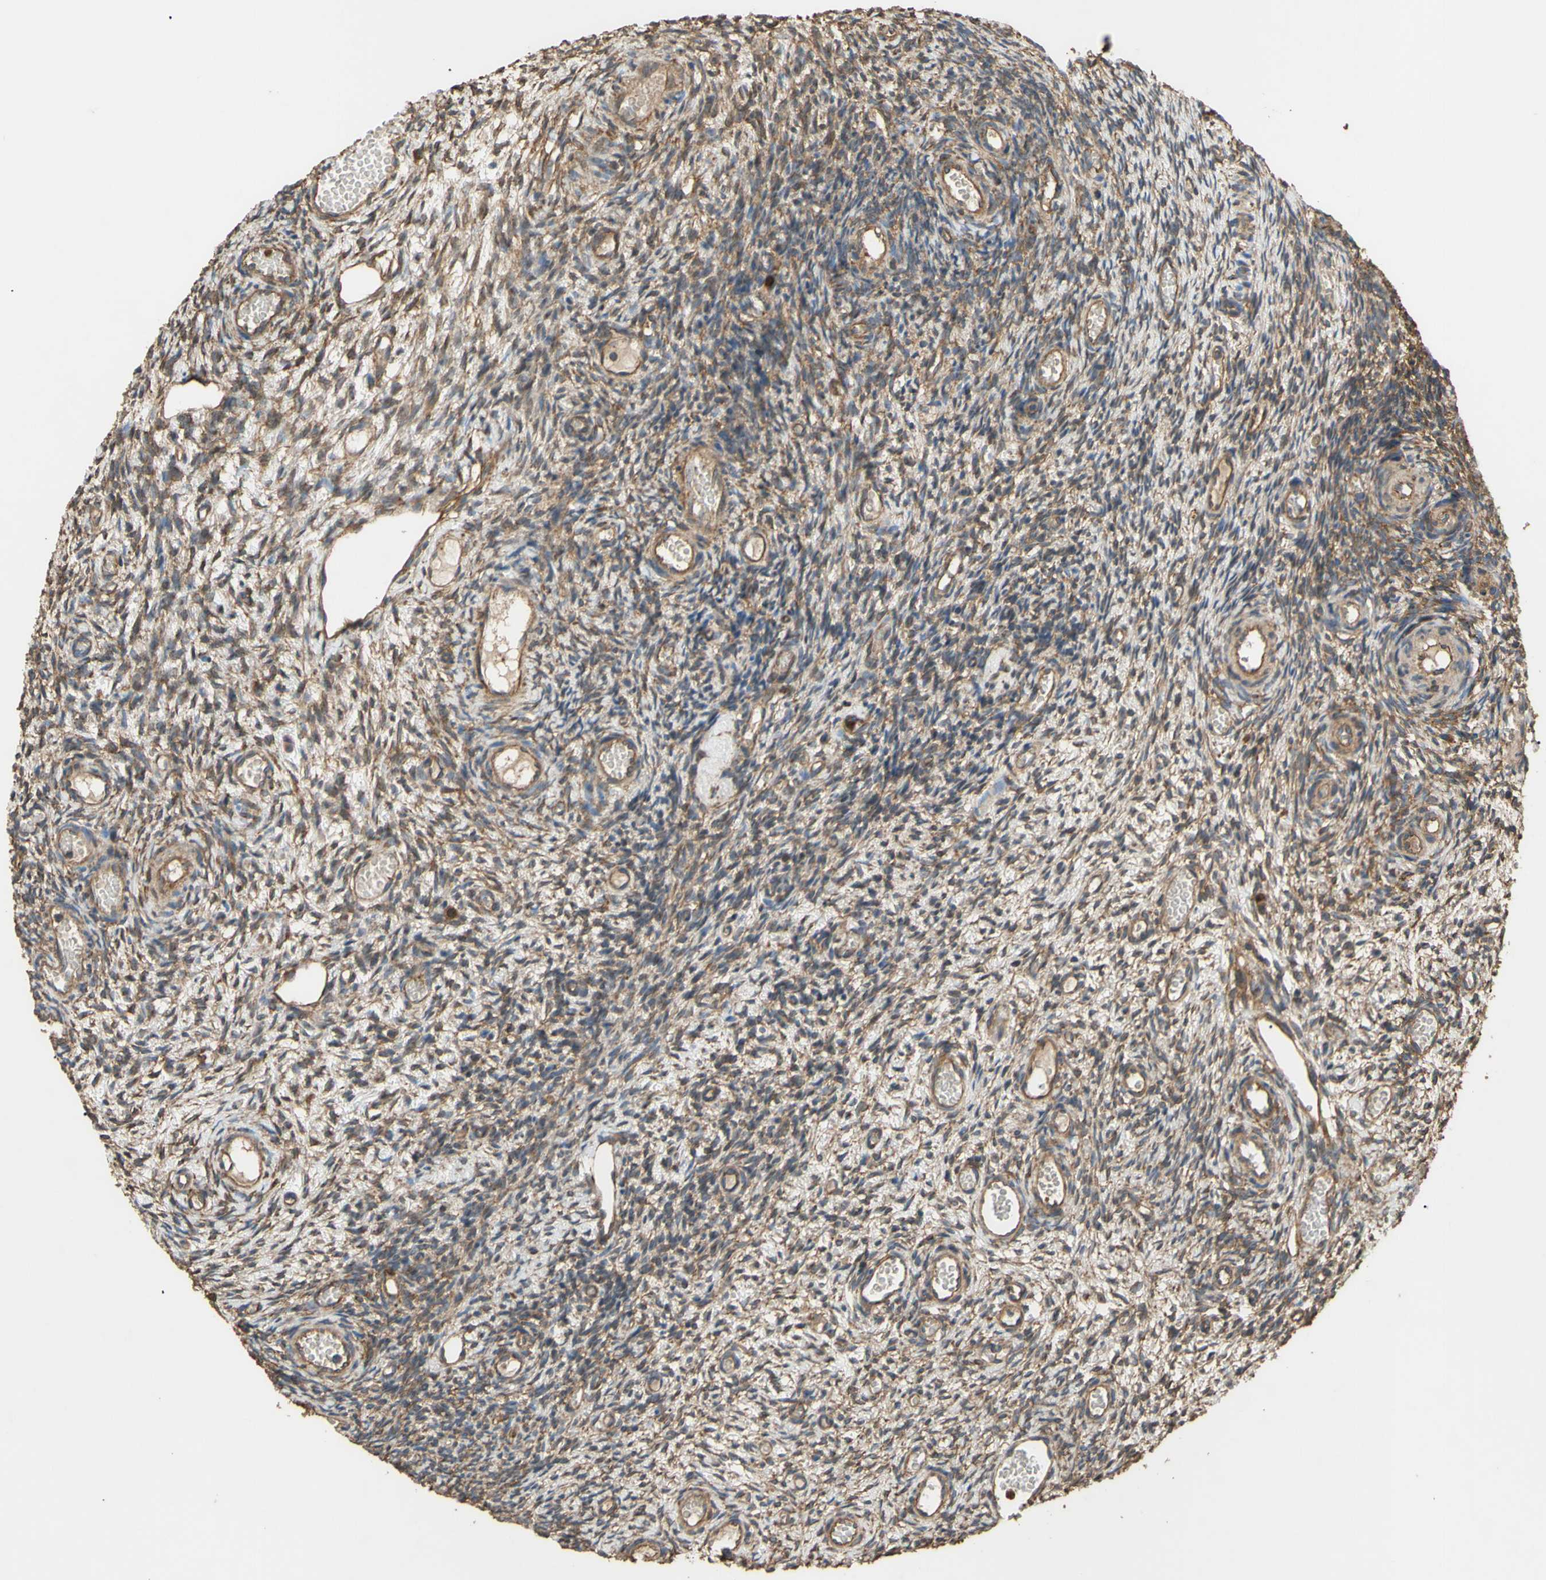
{"staining": {"intensity": "strong", "quantity": ">75%", "location": "cytoplasmic/membranous"}, "tissue": "ovary", "cell_type": "Follicle cells", "image_type": "normal", "snomed": [{"axis": "morphology", "description": "Normal tissue, NOS"}, {"axis": "topography", "description": "Ovary"}], "caption": "A brown stain labels strong cytoplasmic/membranous positivity of a protein in follicle cells of benign ovary.", "gene": "CTTN", "patient": {"sex": "female", "age": 35}}